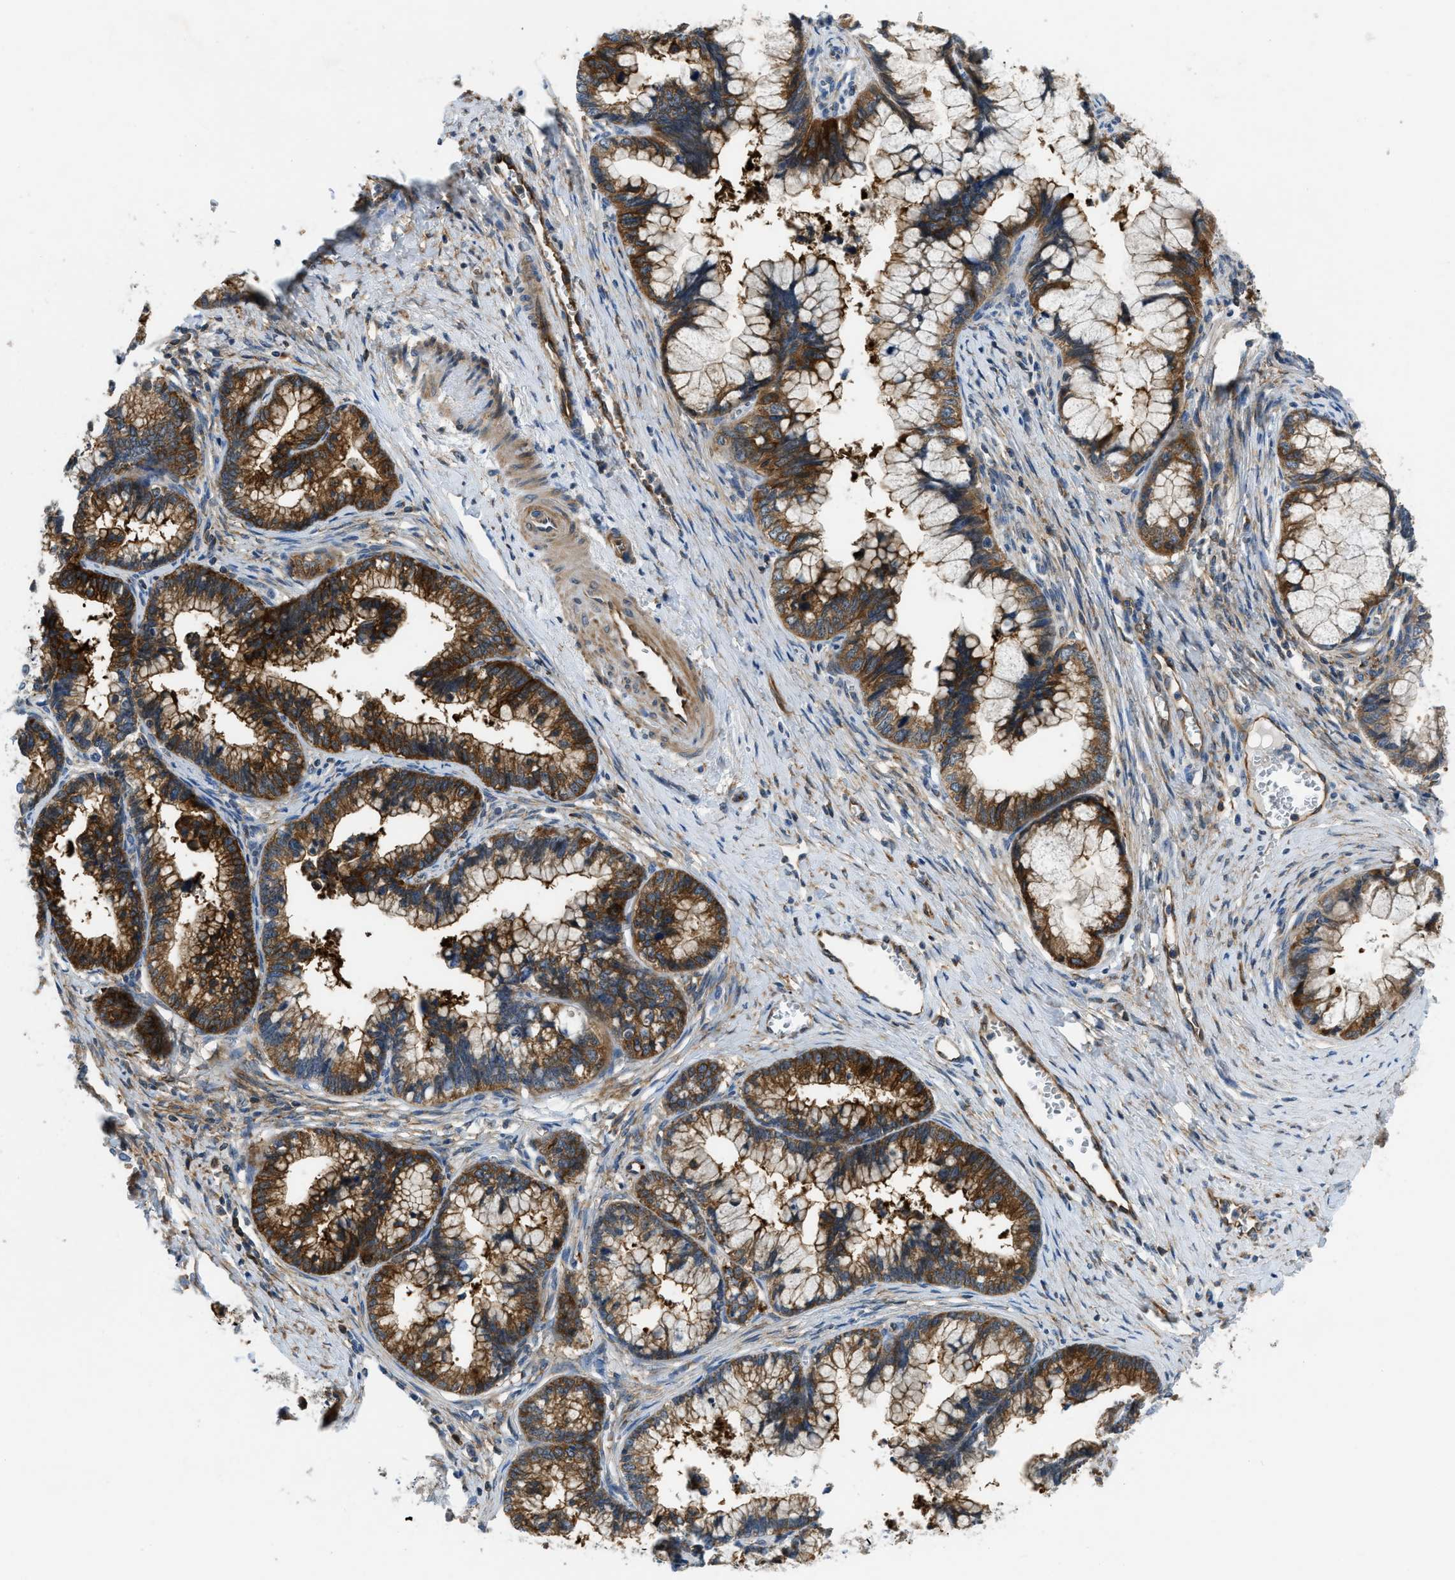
{"staining": {"intensity": "strong", "quantity": ">75%", "location": "cytoplasmic/membranous"}, "tissue": "cervical cancer", "cell_type": "Tumor cells", "image_type": "cancer", "snomed": [{"axis": "morphology", "description": "Adenocarcinoma, NOS"}, {"axis": "topography", "description": "Cervix"}], "caption": "Protein analysis of adenocarcinoma (cervical) tissue demonstrates strong cytoplasmic/membranous staining in approximately >75% of tumor cells.", "gene": "PFKP", "patient": {"sex": "female", "age": 44}}